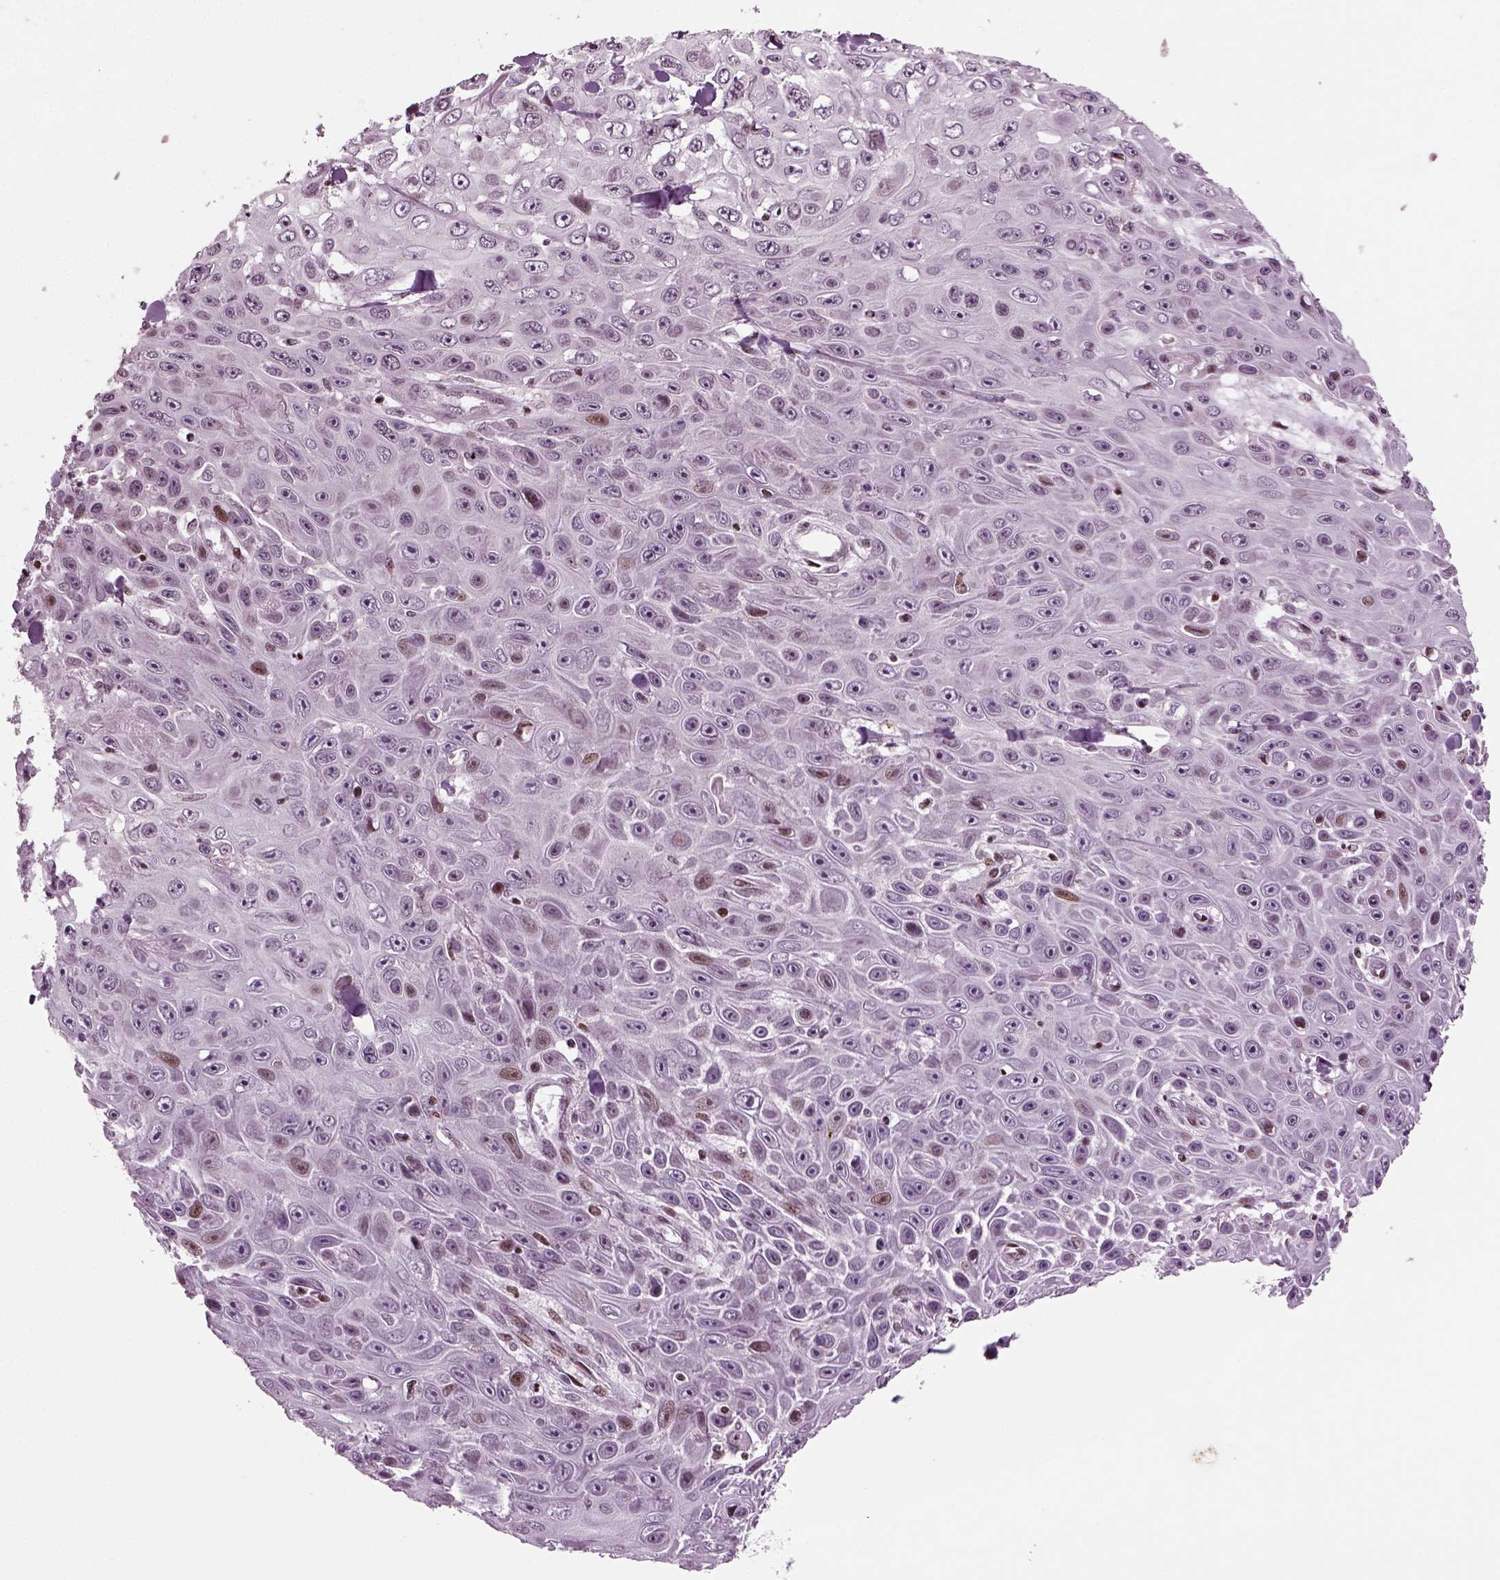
{"staining": {"intensity": "moderate", "quantity": "<25%", "location": "nuclear"}, "tissue": "skin cancer", "cell_type": "Tumor cells", "image_type": "cancer", "snomed": [{"axis": "morphology", "description": "Squamous cell carcinoma, NOS"}, {"axis": "topography", "description": "Skin"}], "caption": "This is an image of immunohistochemistry (IHC) staining of skin cancer (squamous cell carcinoma), which shows moderate expression in the nuclear of tumor cells.", "gene": "HEYL", "patient": {"sex": "male", "age": 82}}